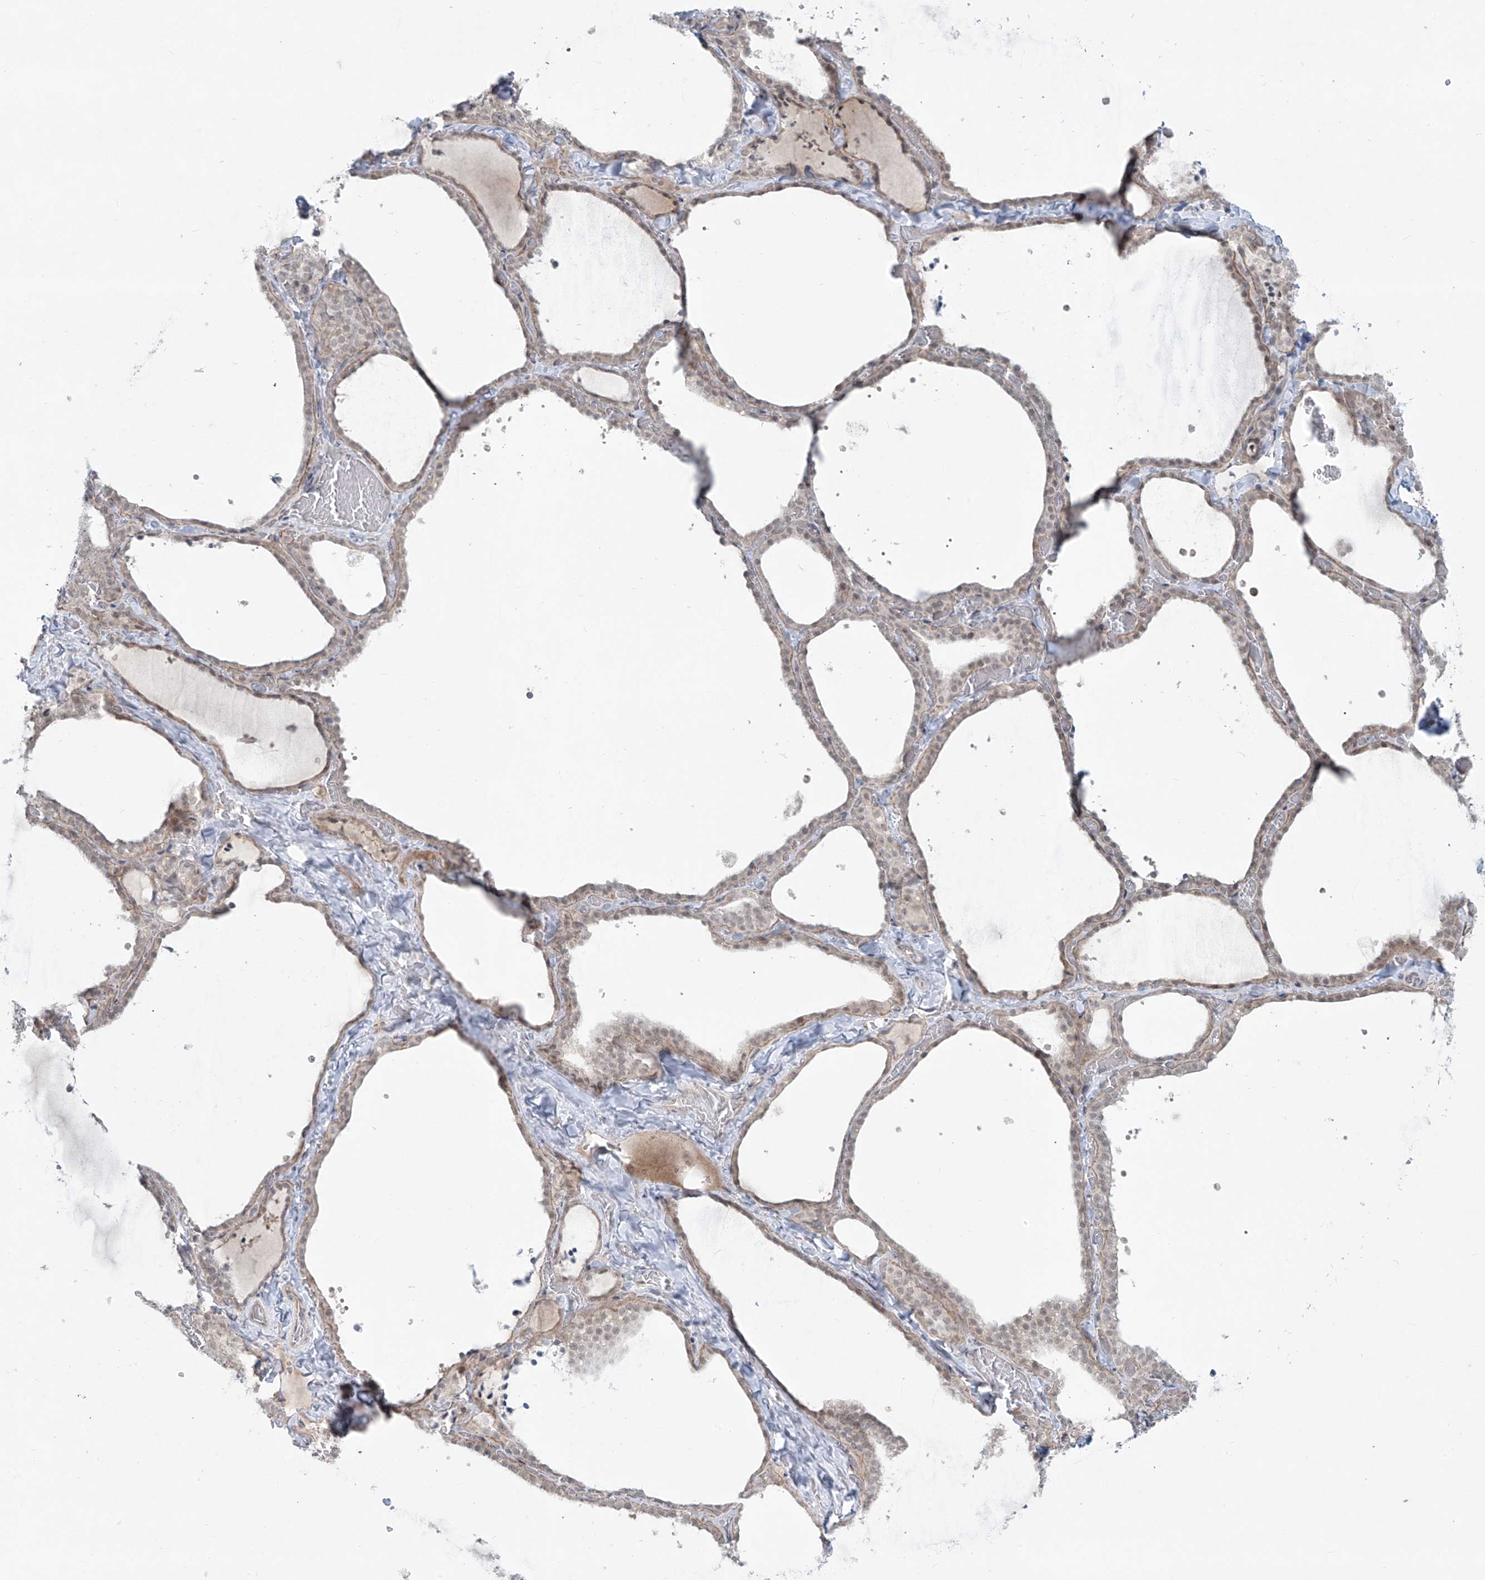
{"staining": {"intensity": "weak", "quantity": "<25%", "location": "cytoplasmic/membranous"}, "tissue": "thyroid gland", "cell_type": "Glandular cells", "image_type": "normal", "snomed": [{"axis": "morphology", "description": "Normal tissue, NOS"}, {"axis": "topography", "description": "Thyroid gland"}], "caption": "IHC image of normal thyroid gland stained for a protein (brown), which exhibits no positivity in glandular cells. (IHC, brightfield microscopy, high magnification).", "gene": "PPAT", "patient": {"sex": "female", "age": 22}}